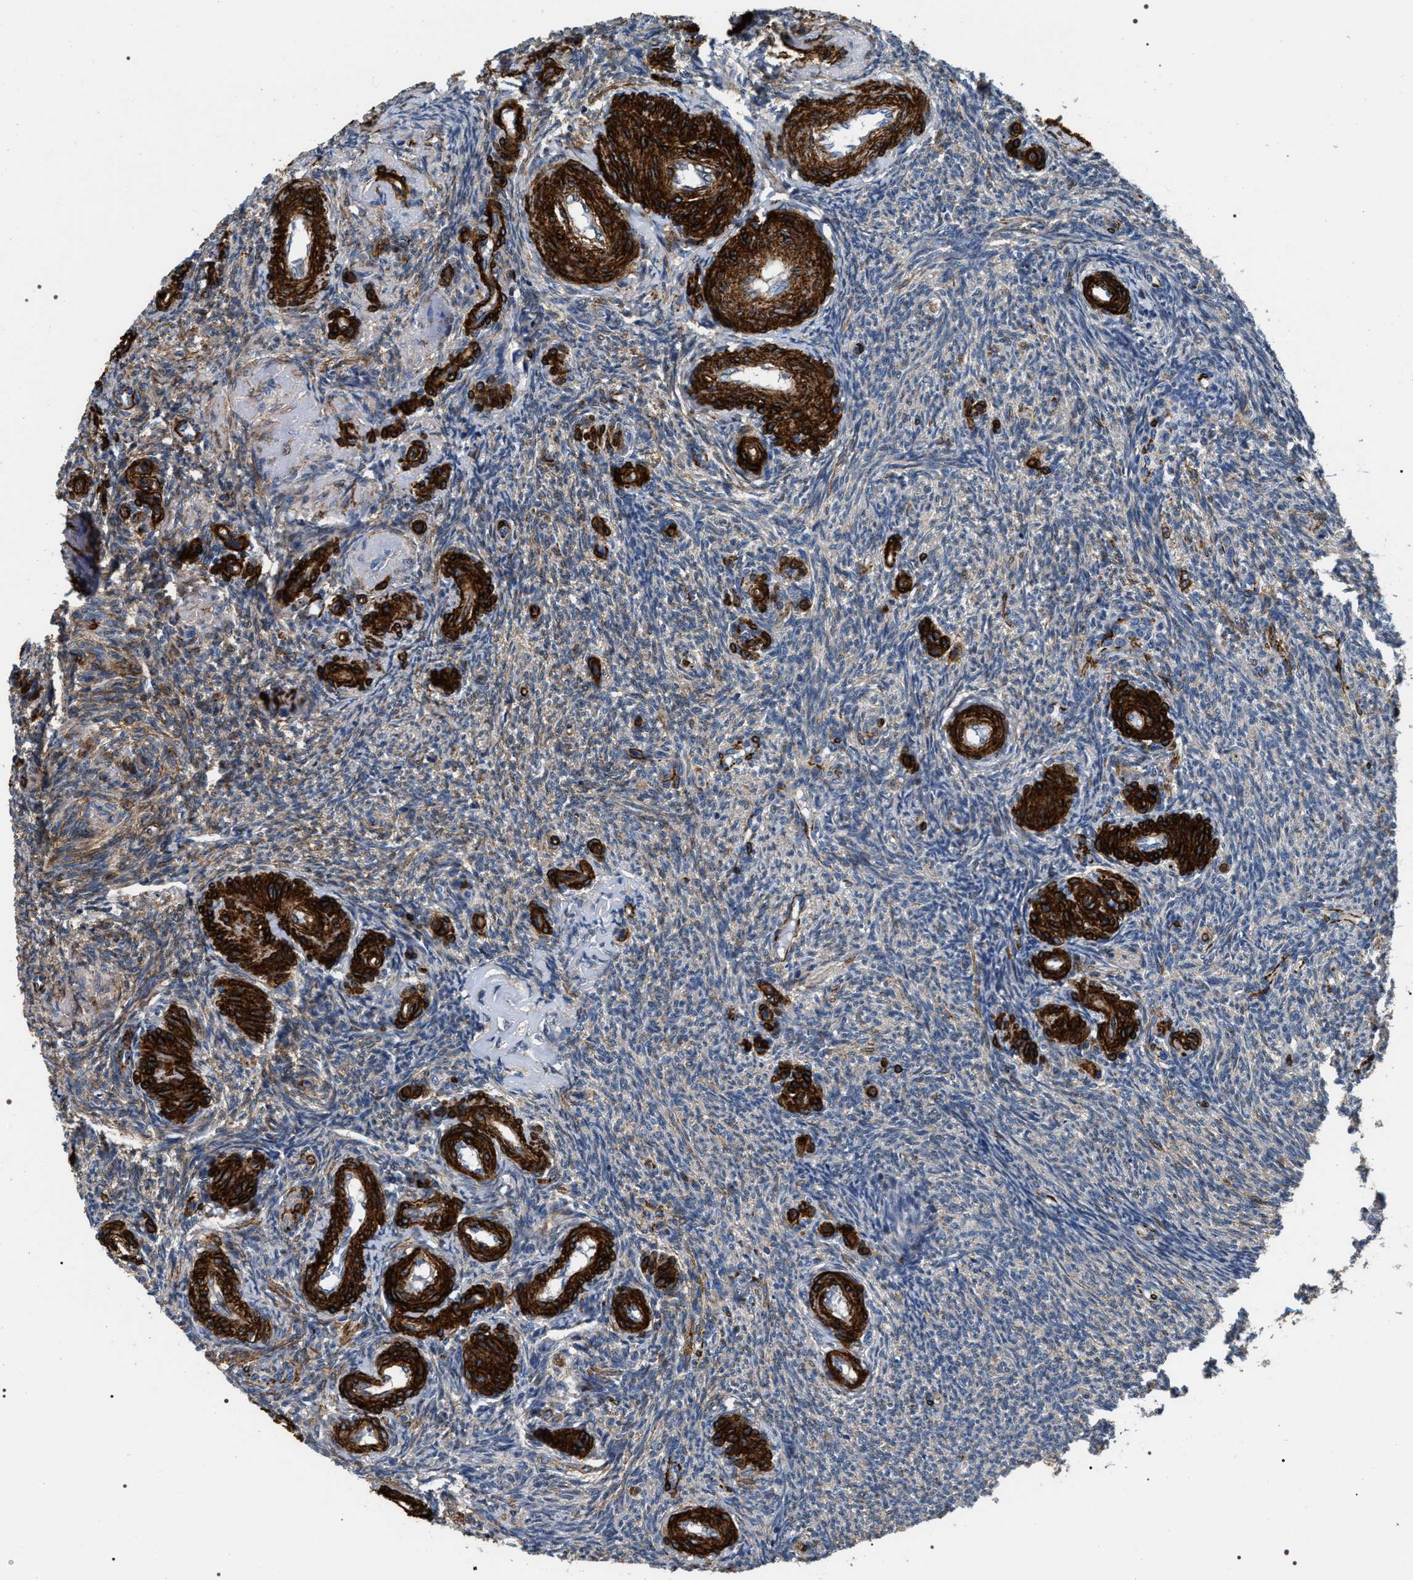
{"staining": {"intensity": "negative", "quantity": "none", "location": "none"}, "tissue": "ovary", "cell_type": "Follicle cells", "image_type": "normal", "snomed": [{"axis": "morphology", "description": "Normal tissue, NOS"}, {"axis": "topography", "description": "Ovary"}], "caption": "Immunohistochemistry (IHC) of unremarkable human ovary shows no positivity in follicle cells. (Stains: DAB immunohistochemistry with hematoxylin counter stain, Microscopy: brightfield microscopy at high magnification).", "gene": "ZC3HAV1L", "patient": {"sex": "female", "age": 41}}